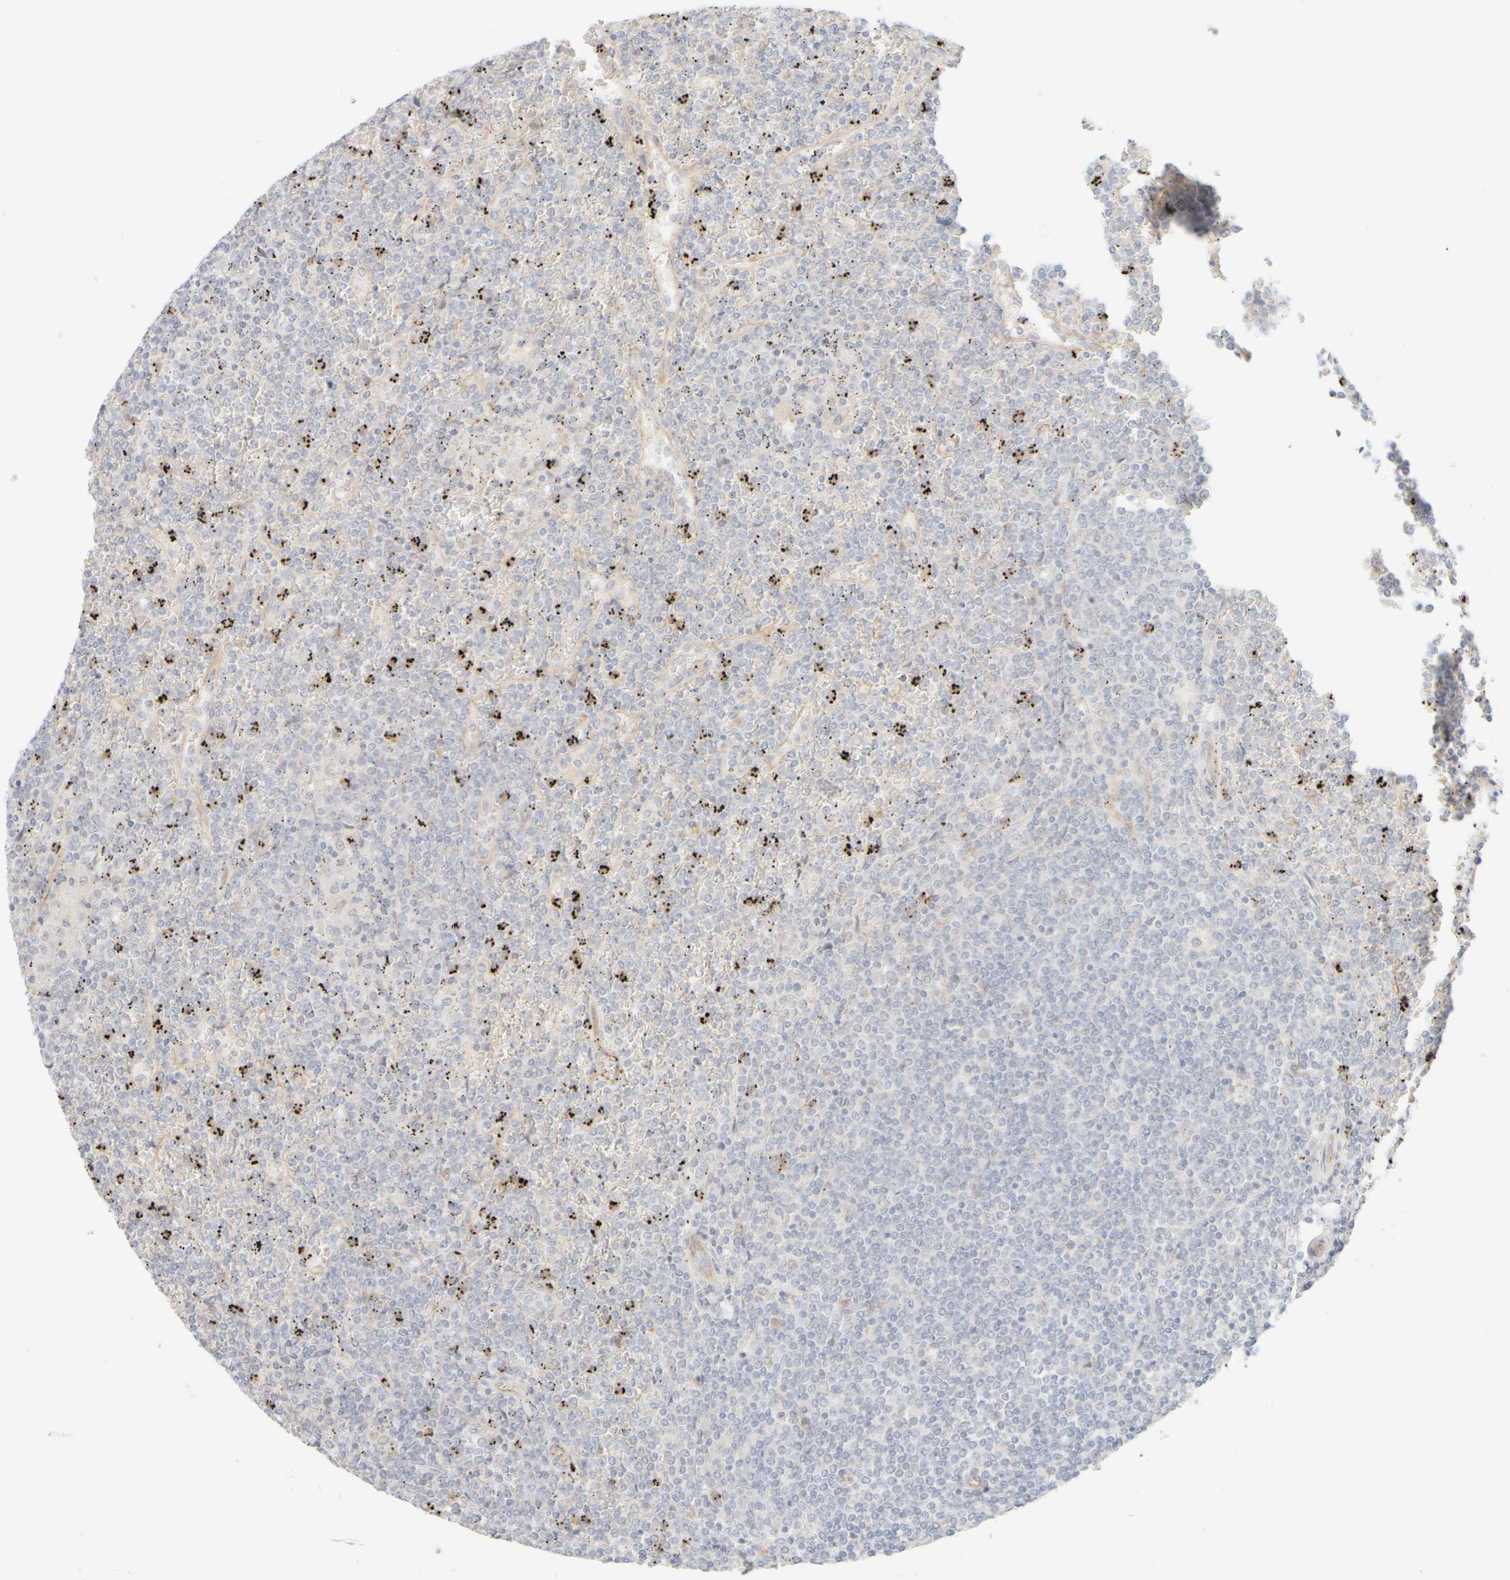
{"staining": {"intensity": "negative", "quantity": "none", "location": "none"}, "tissue": "lymphoma", "cell_type": "Tumor cells", "image_type": "cancer", "snomed": [{"axis": "morphology", "description": "Malignant lymphoma, non-Hodgkin's type, Low grade"}, {"axis": "topography", "description": "Spleen"}], "caption": "Human lymphoma stained for a protein using IHC demonstrates no positivity in tumor cells.", "gene": "UNC13B", "patient": {"sex": "female", "age": 19}}